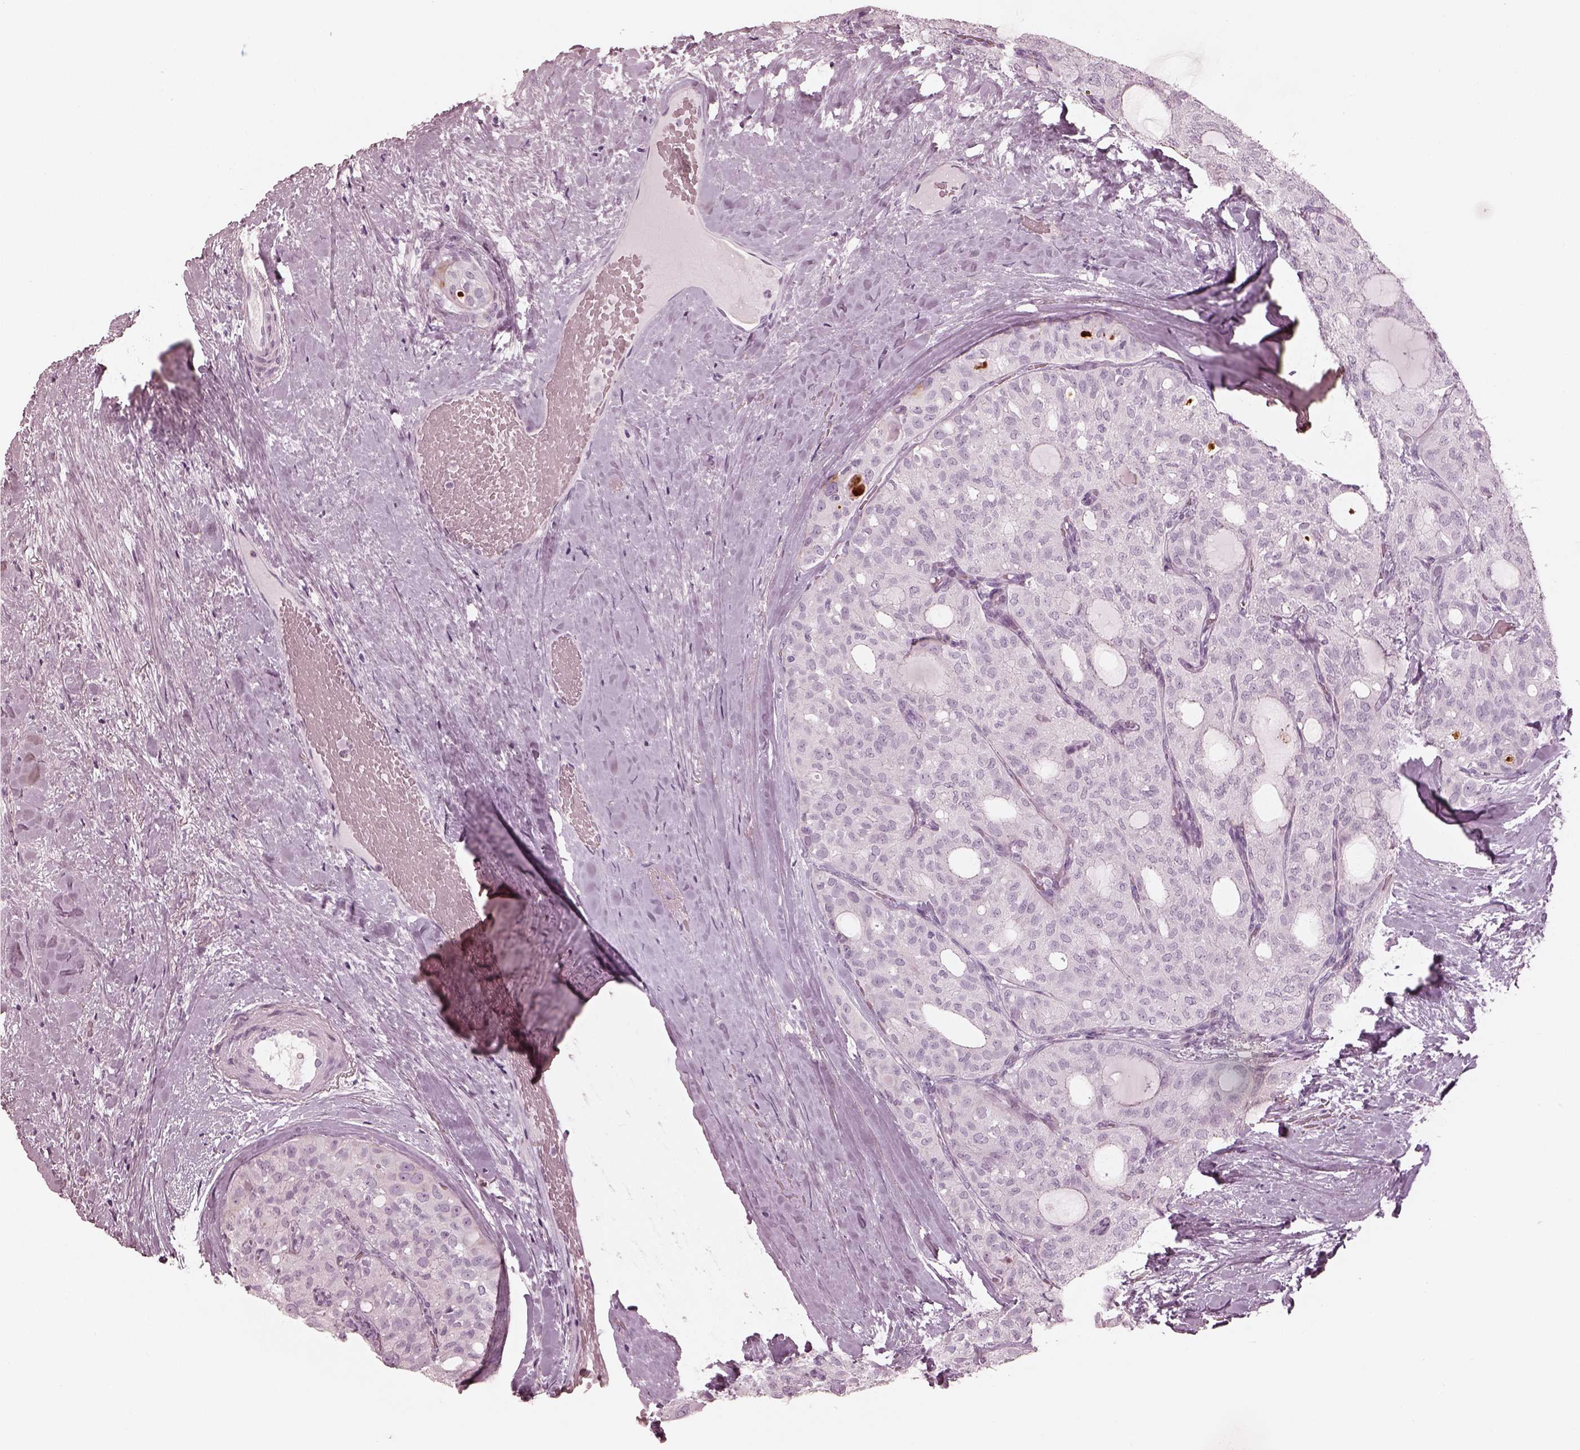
{"staining": {"intensity": "negative", "quantity": "none", "location": "none"}, "tissue": "thyroid cancer", "cell_type": "Tumor cells", "image_type": "cancer", "snomed": [{"axis": "morphology", "description": "Follicular adenoma carcinoma, NOS"}, {"axis": "topography", "description": "Thyroid gland"}], "caption": "High magnification brightfield microscopy of thyroid cancer (follicular adenoma carcinoma) stained with DAB (3,3'-diaminobenzidine) (brown) and counterstained with hematoxylin (blue): tumor cells show no significant staining. (DAB immunohistochemistry, high magnification).", "gene": "OPN4", "patient": {"sex": "male", "age": 75}}